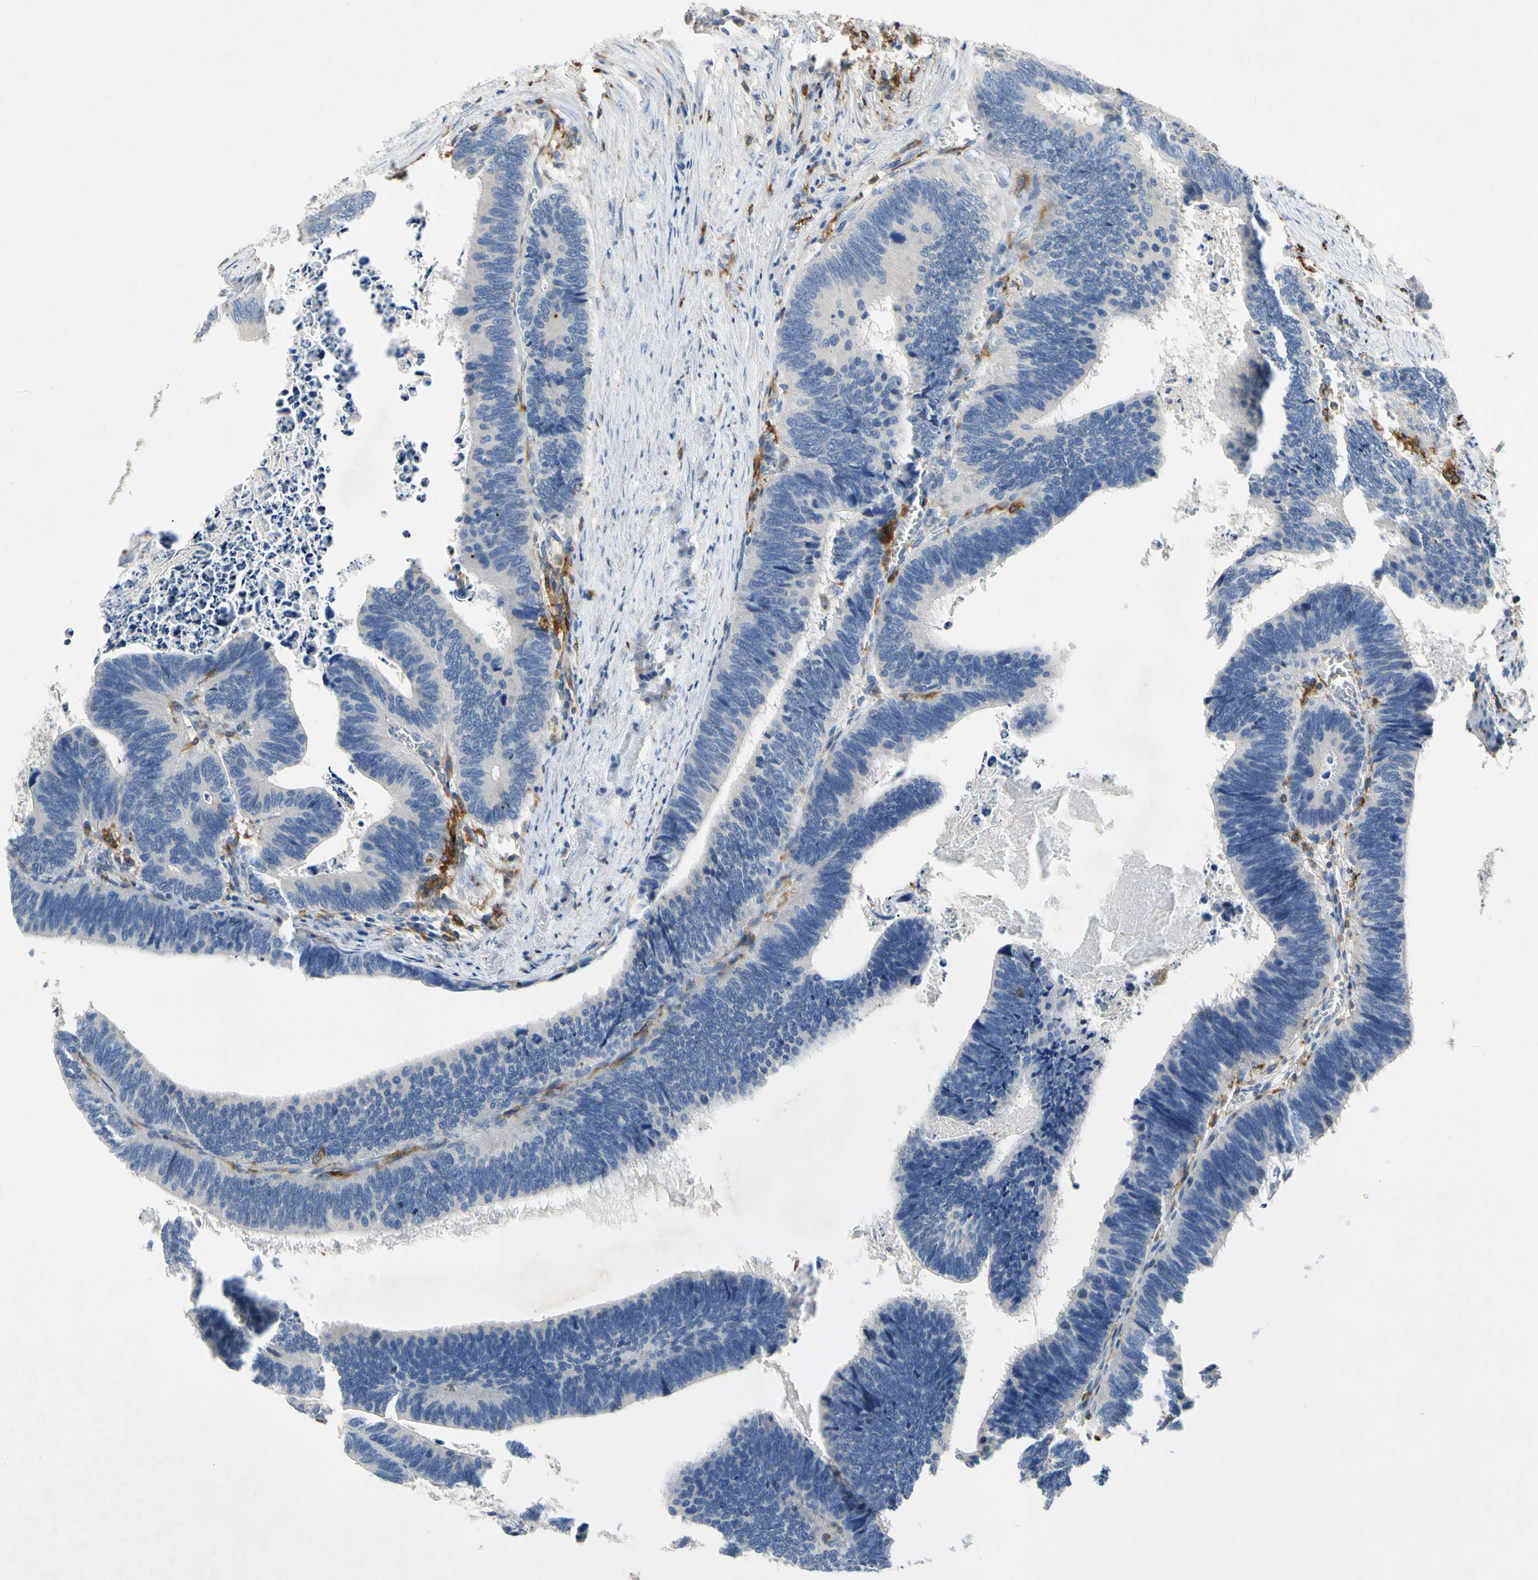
{"staining": {"intensity": "negative", "quantity": "none", "location": "none"}, "tissue": "colorectal cancer", "cell_type": "Tumor cells", "image_type": "cancer", "snomed": [{"axis": "morphology", "description": "Adenocarcinoma, NOS"}, {"axis": "topography", "description": "Colon"}], "caption": "This is an IHC micrograph of adenocarcinoma (colorectal). There is no staining in tumor cells.", "gene": "GAS6", "patient": {"sex": "male", "age": 72}}